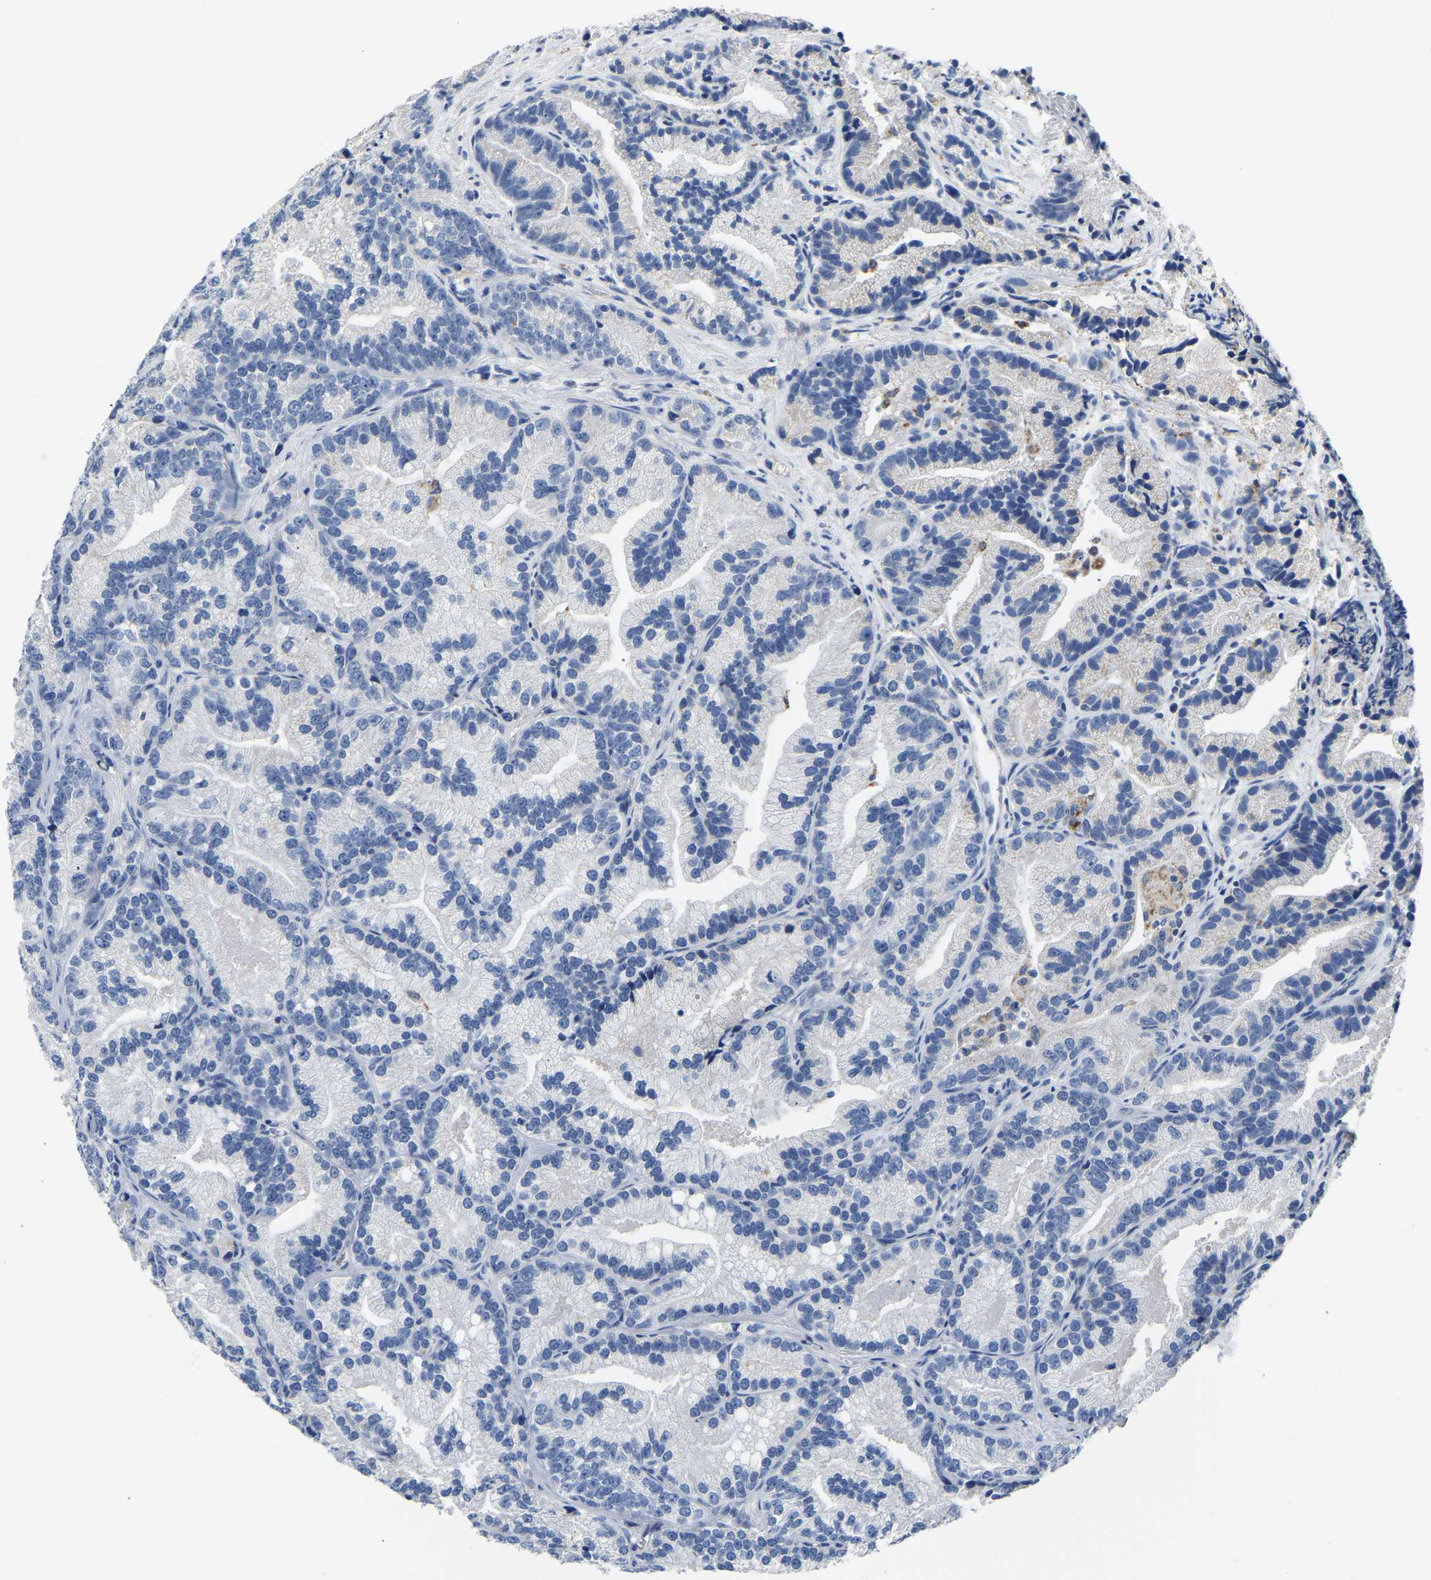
{"staining": {"intensity": "negative", "quantity": "none", "location": "none"}, "tissue": "prostate cancer", "cell_type": "Tumor cells", "image_type": "cancer", "snomed": [{"axis": "morphology", "description": "Adenocarcinoma, Low grade"}, {"axis": "topography", "description": "Prostate"}], "caption": "Immunohistochemistry (IHC) photomicrograph of neoplastic tissue: human low-grade adenocarcinoma (prostate) stained with DAB shows no significant protein expression in tumor cells.", "gene": "PCK2", "patient": {"sex": "male", "age": 89}}